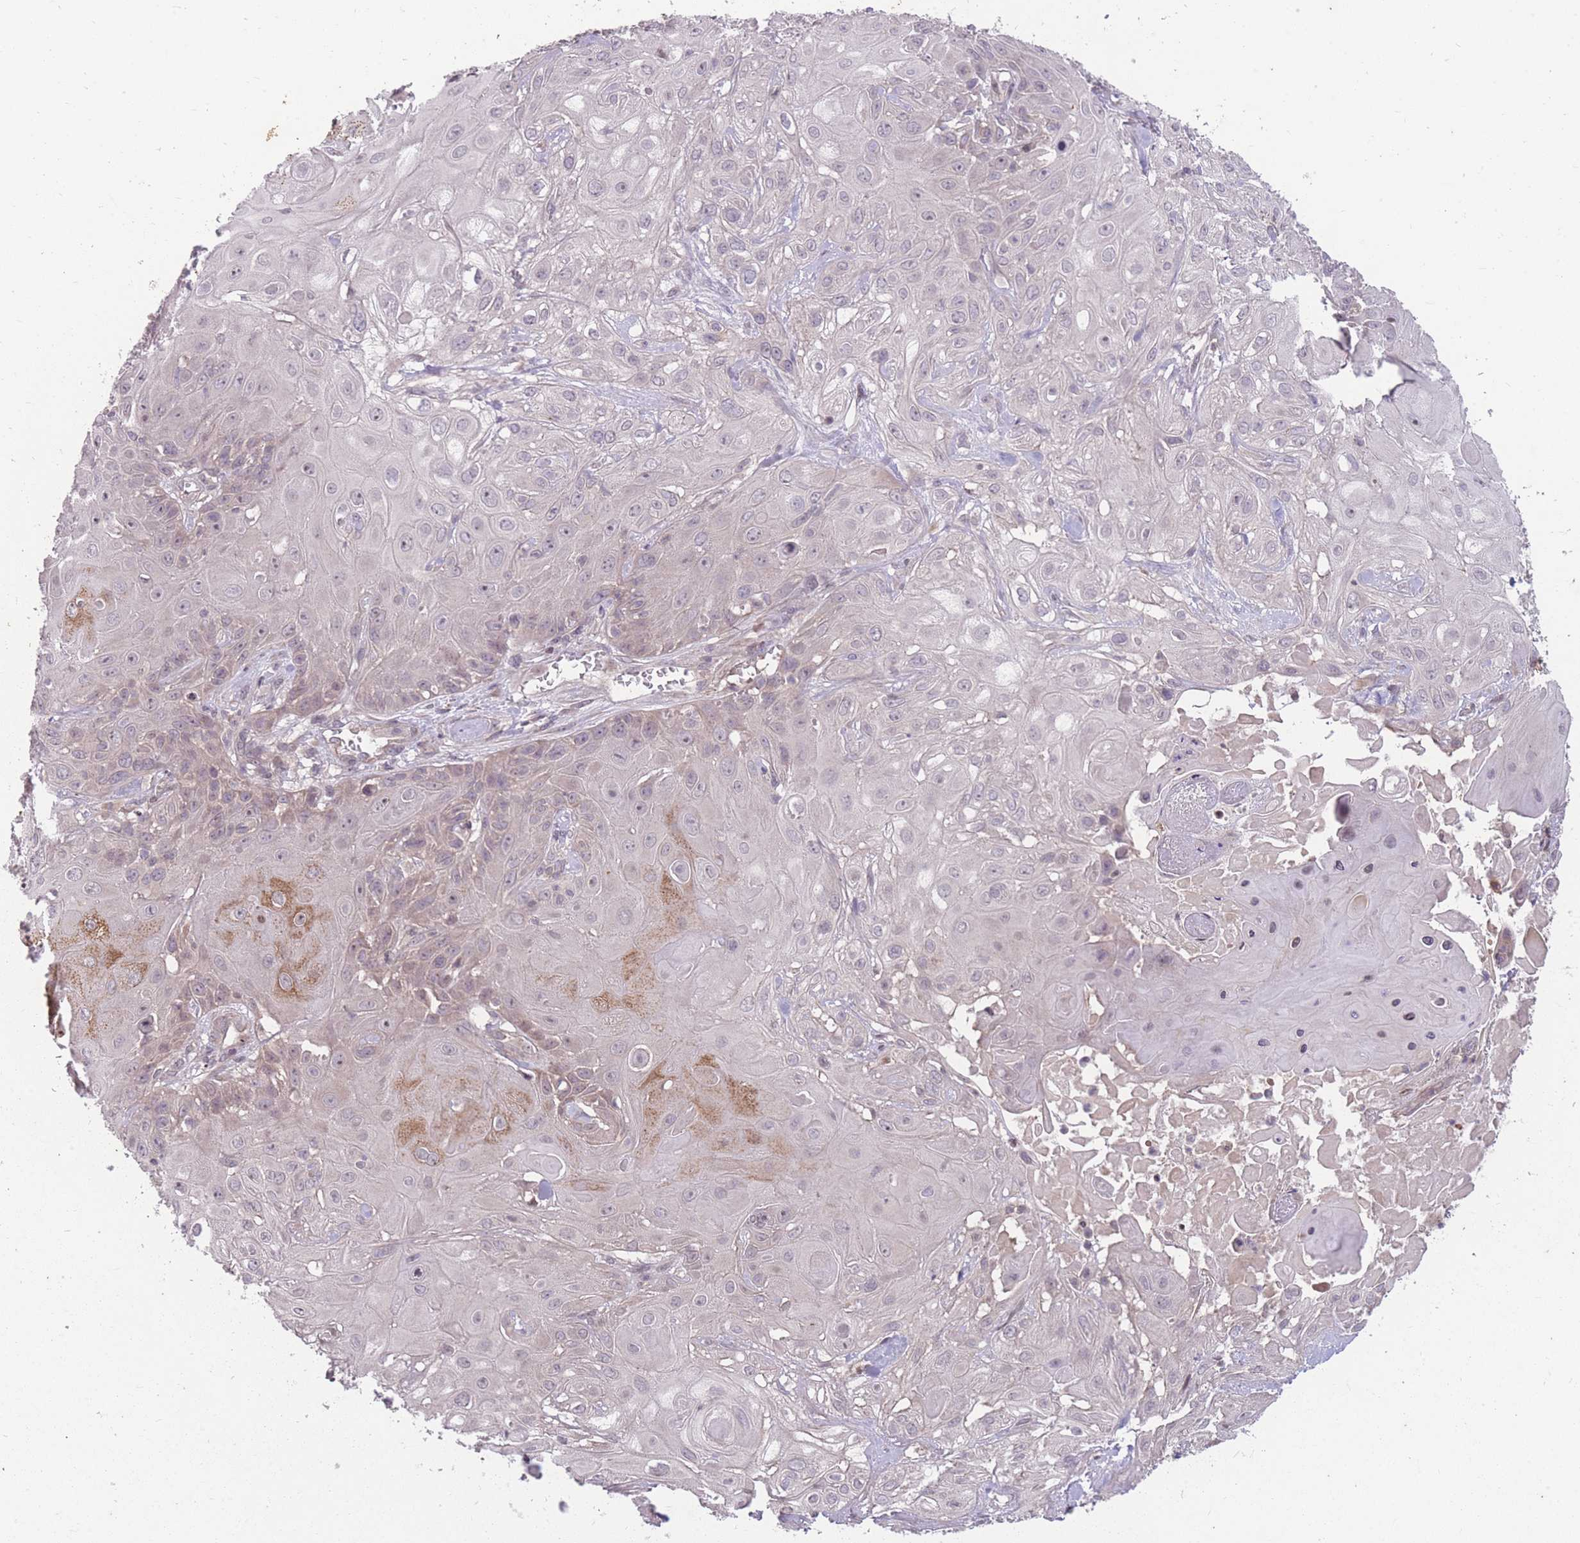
{"staining": {"intensity": "negative", "quantity": "none", "location": "none"}, "tissue": "skin cancer", "cell_type": "Tumor cells", "image_type": "cancer", "snomed": [{"axis": "morphology", "description": "Normal tissue, NOS"}, {"axis": "morphology", "description": "Squamous cell carcinoma, NOS"}, {"axis": "topography", "description": "Skin"}, {"axis": "topography", "description": "Cartilage tissue"}], "caption": "There is no significant expression in tumor cells of skin cancer (squamous cell carcinoma). (Brightfield microscopy of DAB IHC at high magnification).", "gene": "GGT5", "patient": {"sex": "female", "age": 79}}